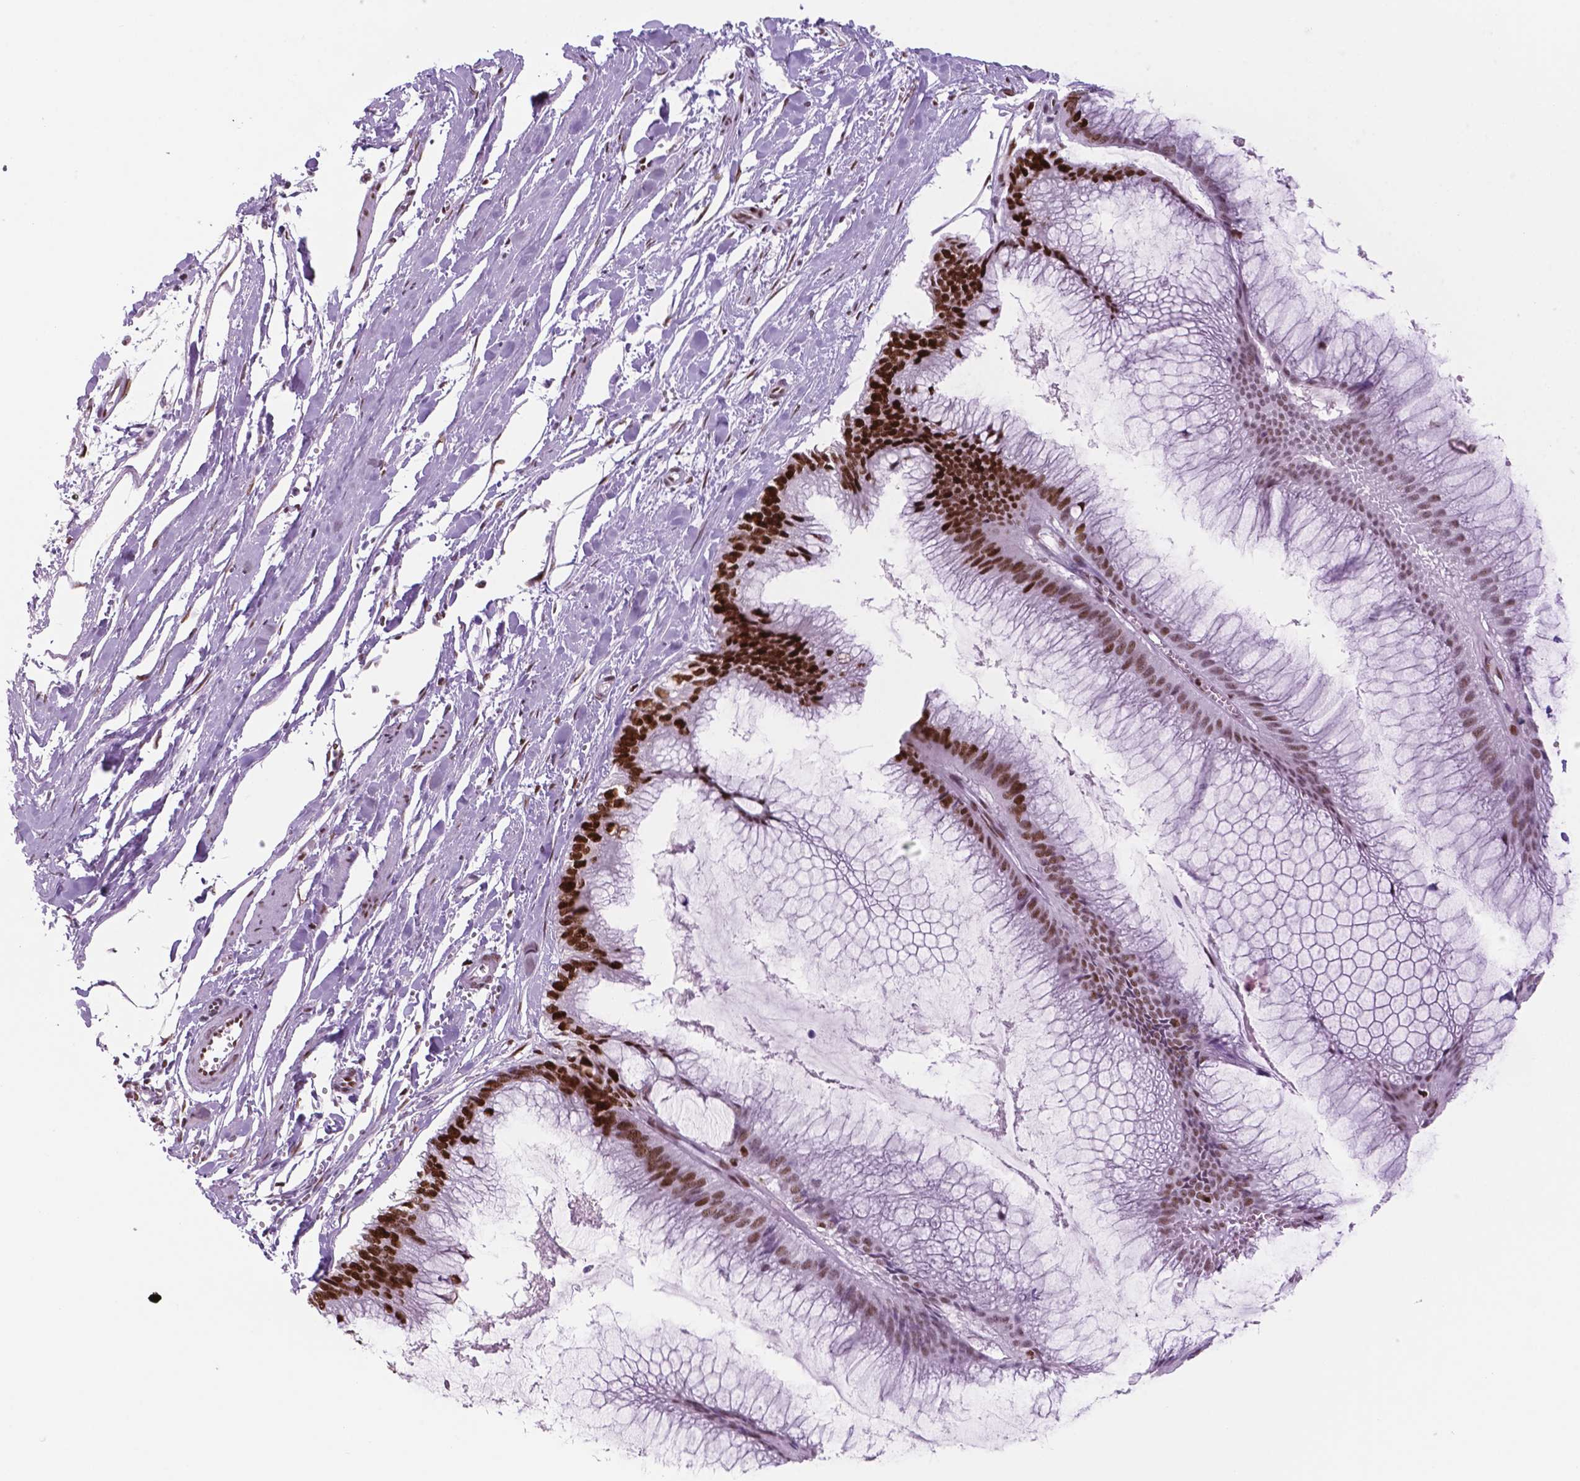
{"staining": {"intensity": "strong", "quantity": ">75%", "location": "nuclear"}, "tissue": "ovarian cancer", "cell_type": "Tumor cells", "image_type": "cancer", "snomed": [{"axis": "morphology", "description": "Cystadenocarcinoma, mucinous, NOS"}, {"axis": "topography", "description": "Ovary"}], "caption": "A high amount of strong nuclear expression is seen in approximately >75% of tumor cells in ovarian cancer (mucinous cystadenocarcinoma) tissue.", "gene": "MSH6", "patient": {"sex": "female", "age": 44}}